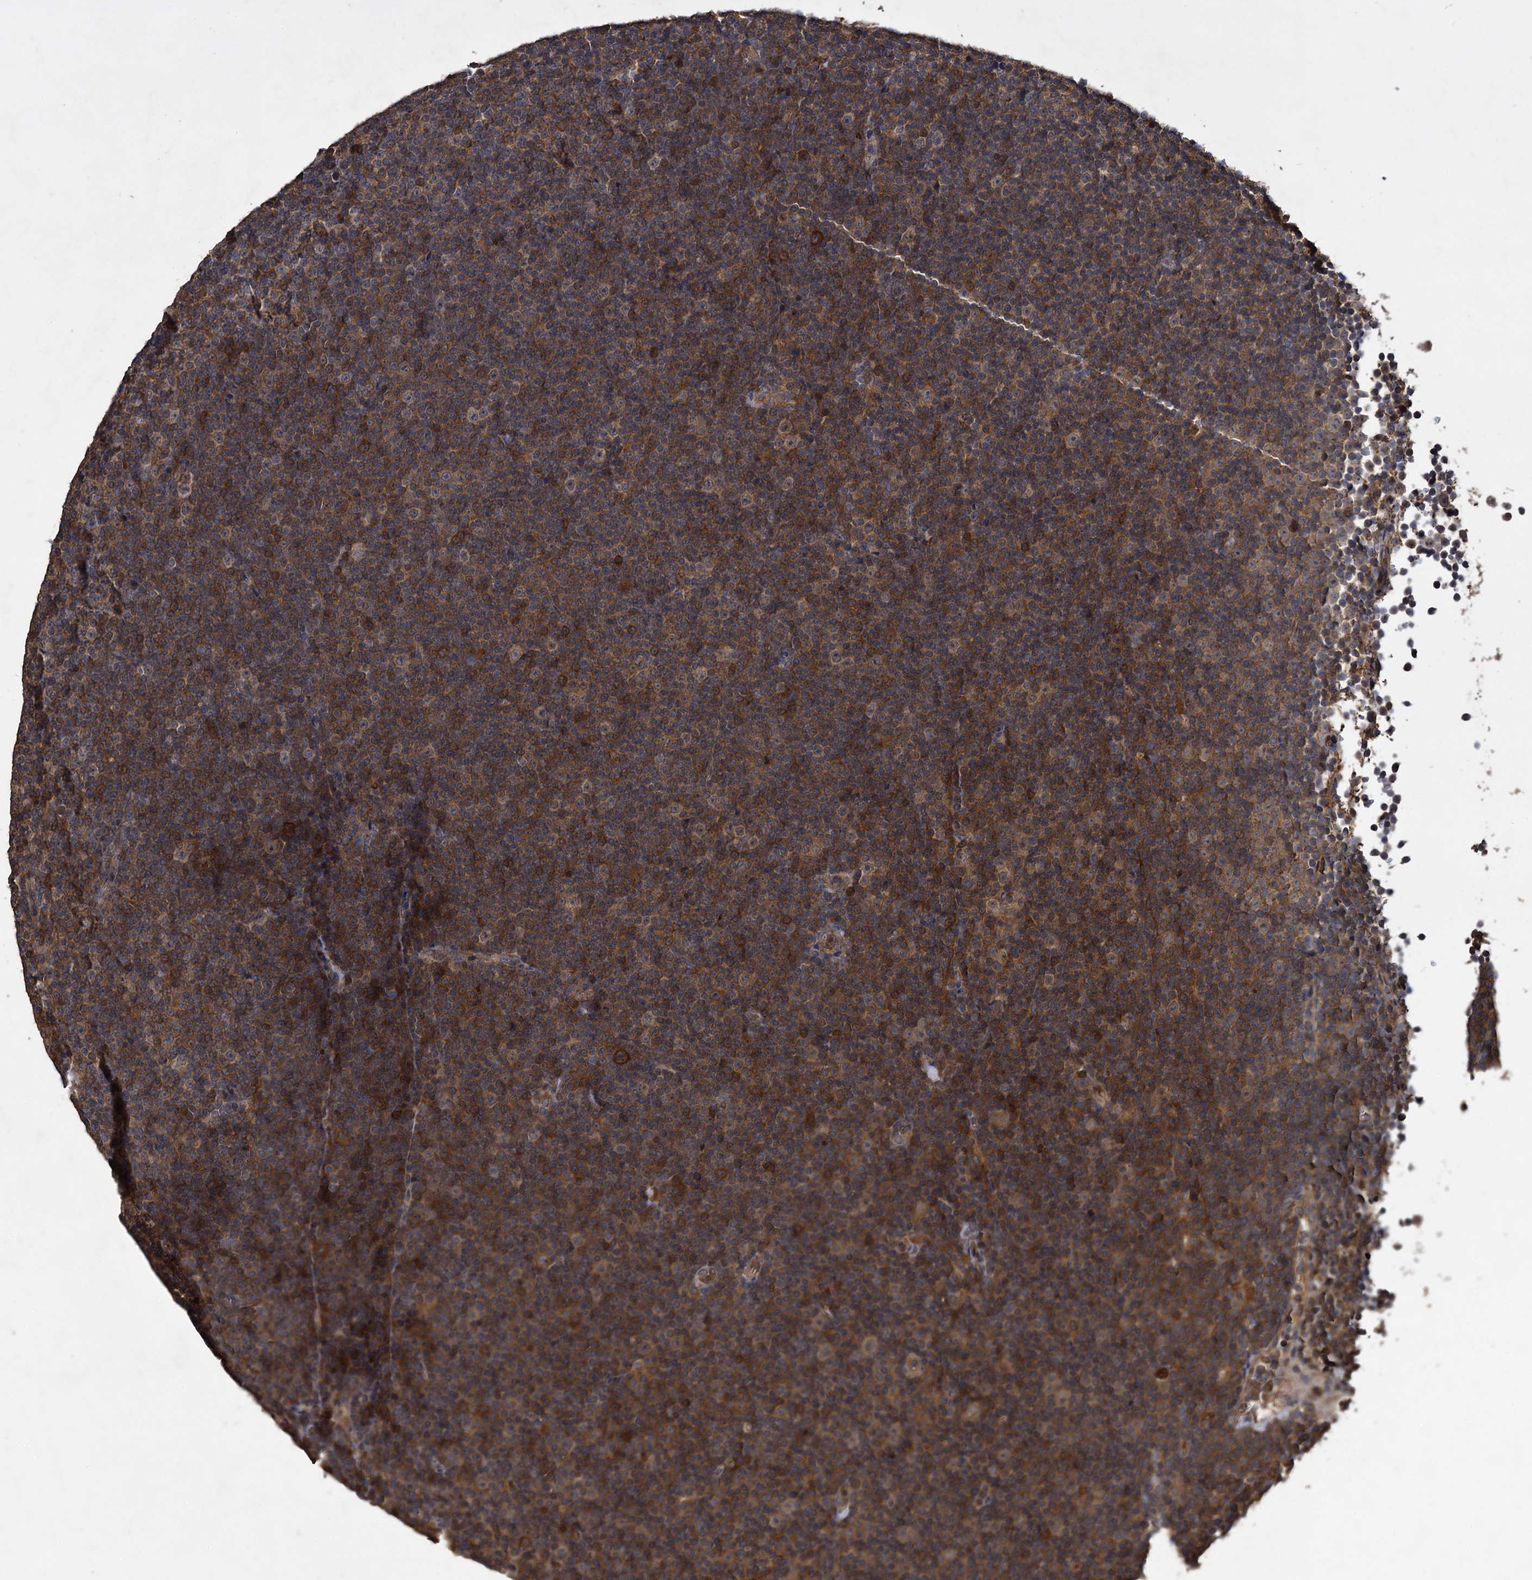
{"staining": {"intensity": "moderate", "quantity": "25%-75%", "location": "cytoplasmic/membranous"}, "tissue": "lymphoma", "cell_type": "Tumor cells", "image_type": "cancer", "snomed": [{"axis": "morphology", "description": "Malignant lymphoma, non-Hodgkin's type, Low grade"}, {"axis": "topography", "description": "Lymph node"}], "caption": "Low-grade malignant lymphoma, non-Hodgkin's type was stained to show a protein in brown. There is medium levels of moderate cytoplasmic/membranous expression in about 25%-75% of tumor cells. The staining is performed using DAB (3,3'-diaminobenzidine) brown chromogen to label protein expression. The nuclei are counter-stained blue using hematoxylin.", "gene": "GCLC", "patient": {"sex": "female", "age": 67}}